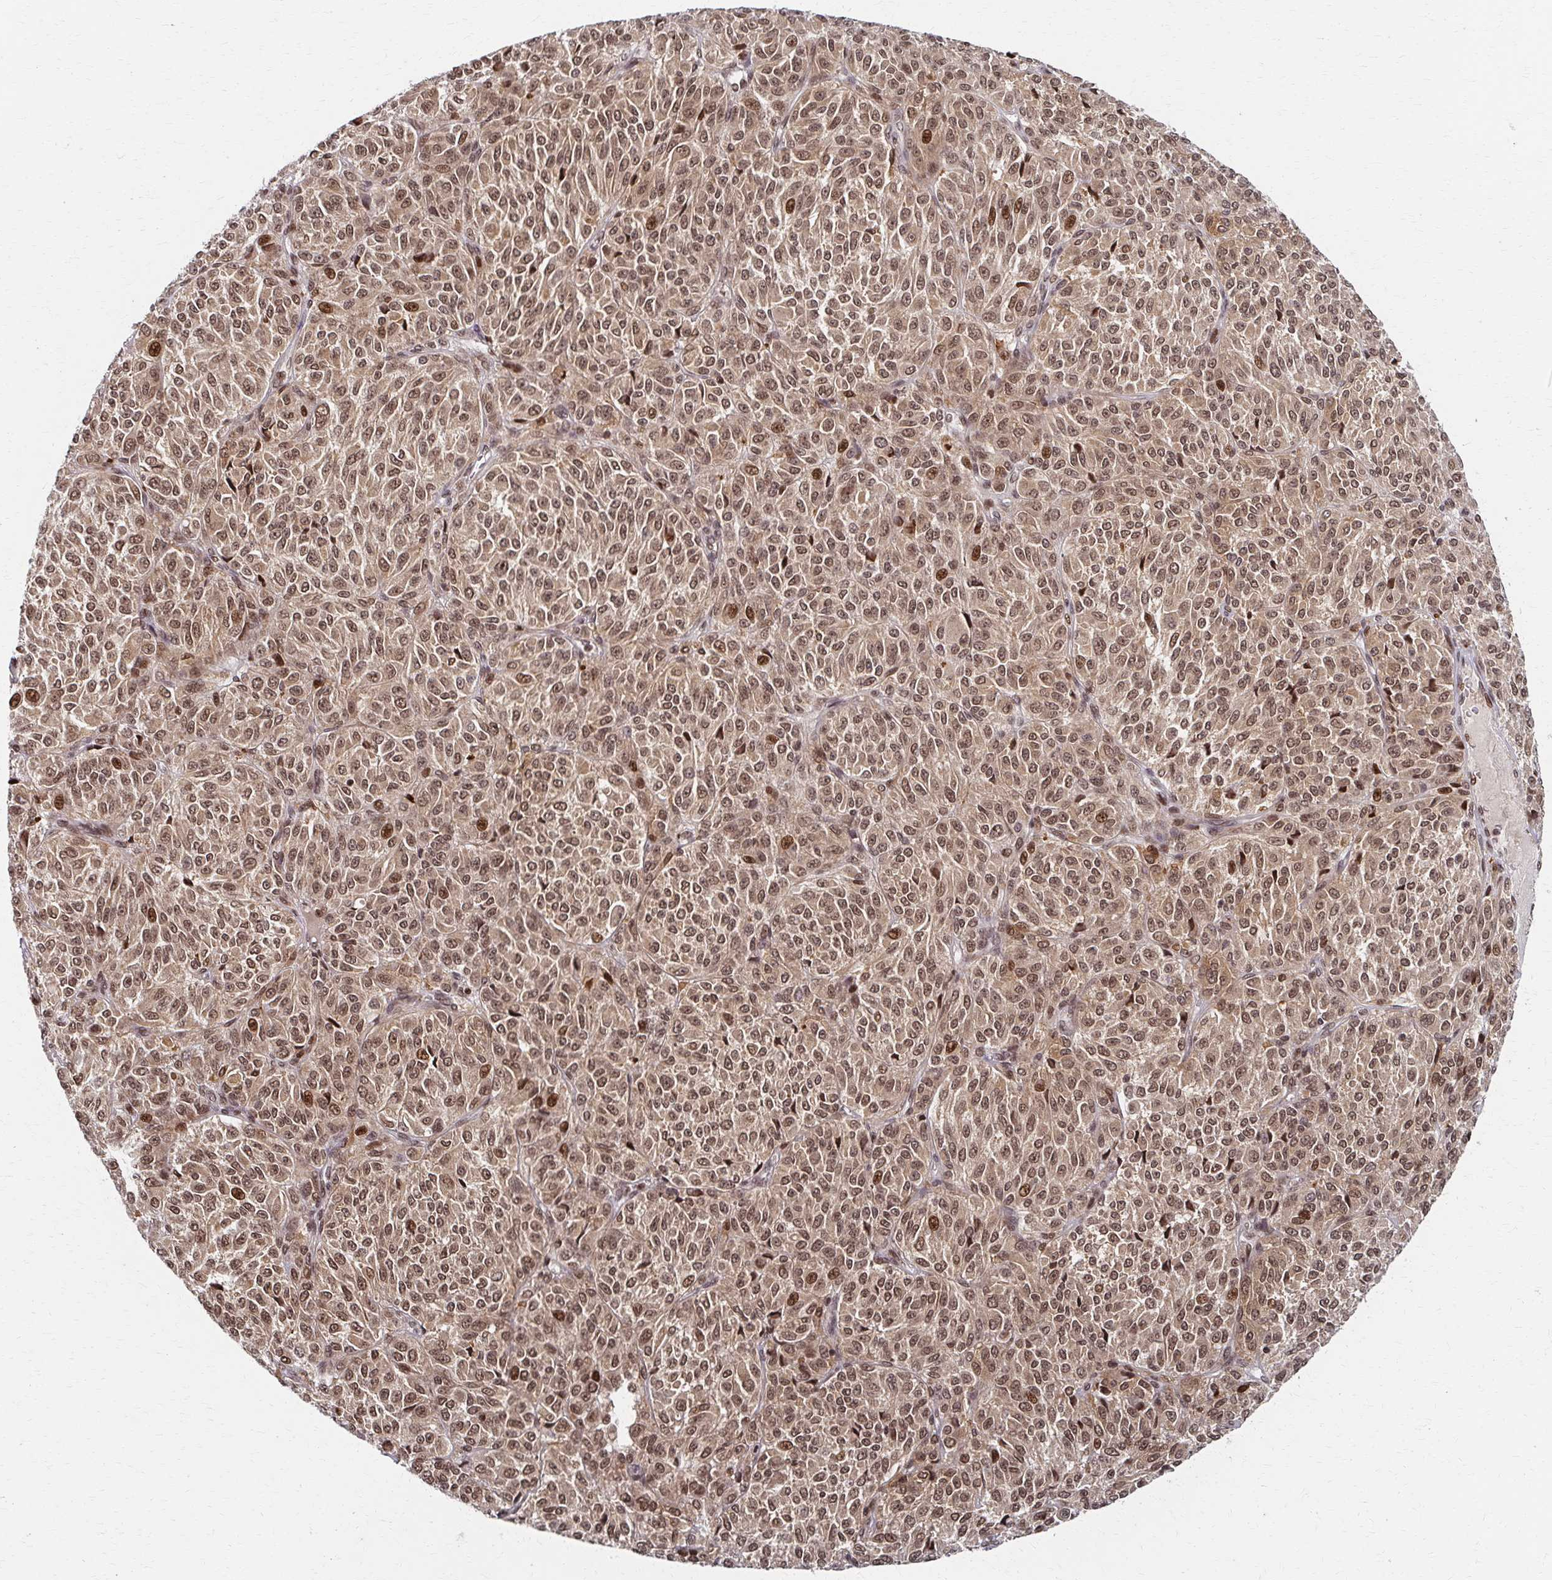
{"staining": {"intensity": "moderate", "quantity": ">75%", "location": "nuclear"}, "tissue": "melanoma", "cell_type": "Tumor cells", "image_type": "cancer", "snomed": [{"axis": "morphology", "description": "Malignant melanoma, Metastatic site"}, {"axis": "topography", "description": "Brain"}], "caption": "Malignant melanoma (metastatic site) stained for a protein reveals moderate nuclear positivity in tumor cells.", "gene": "PSMD7", "patient": {"sex": "female", "age": 56}}